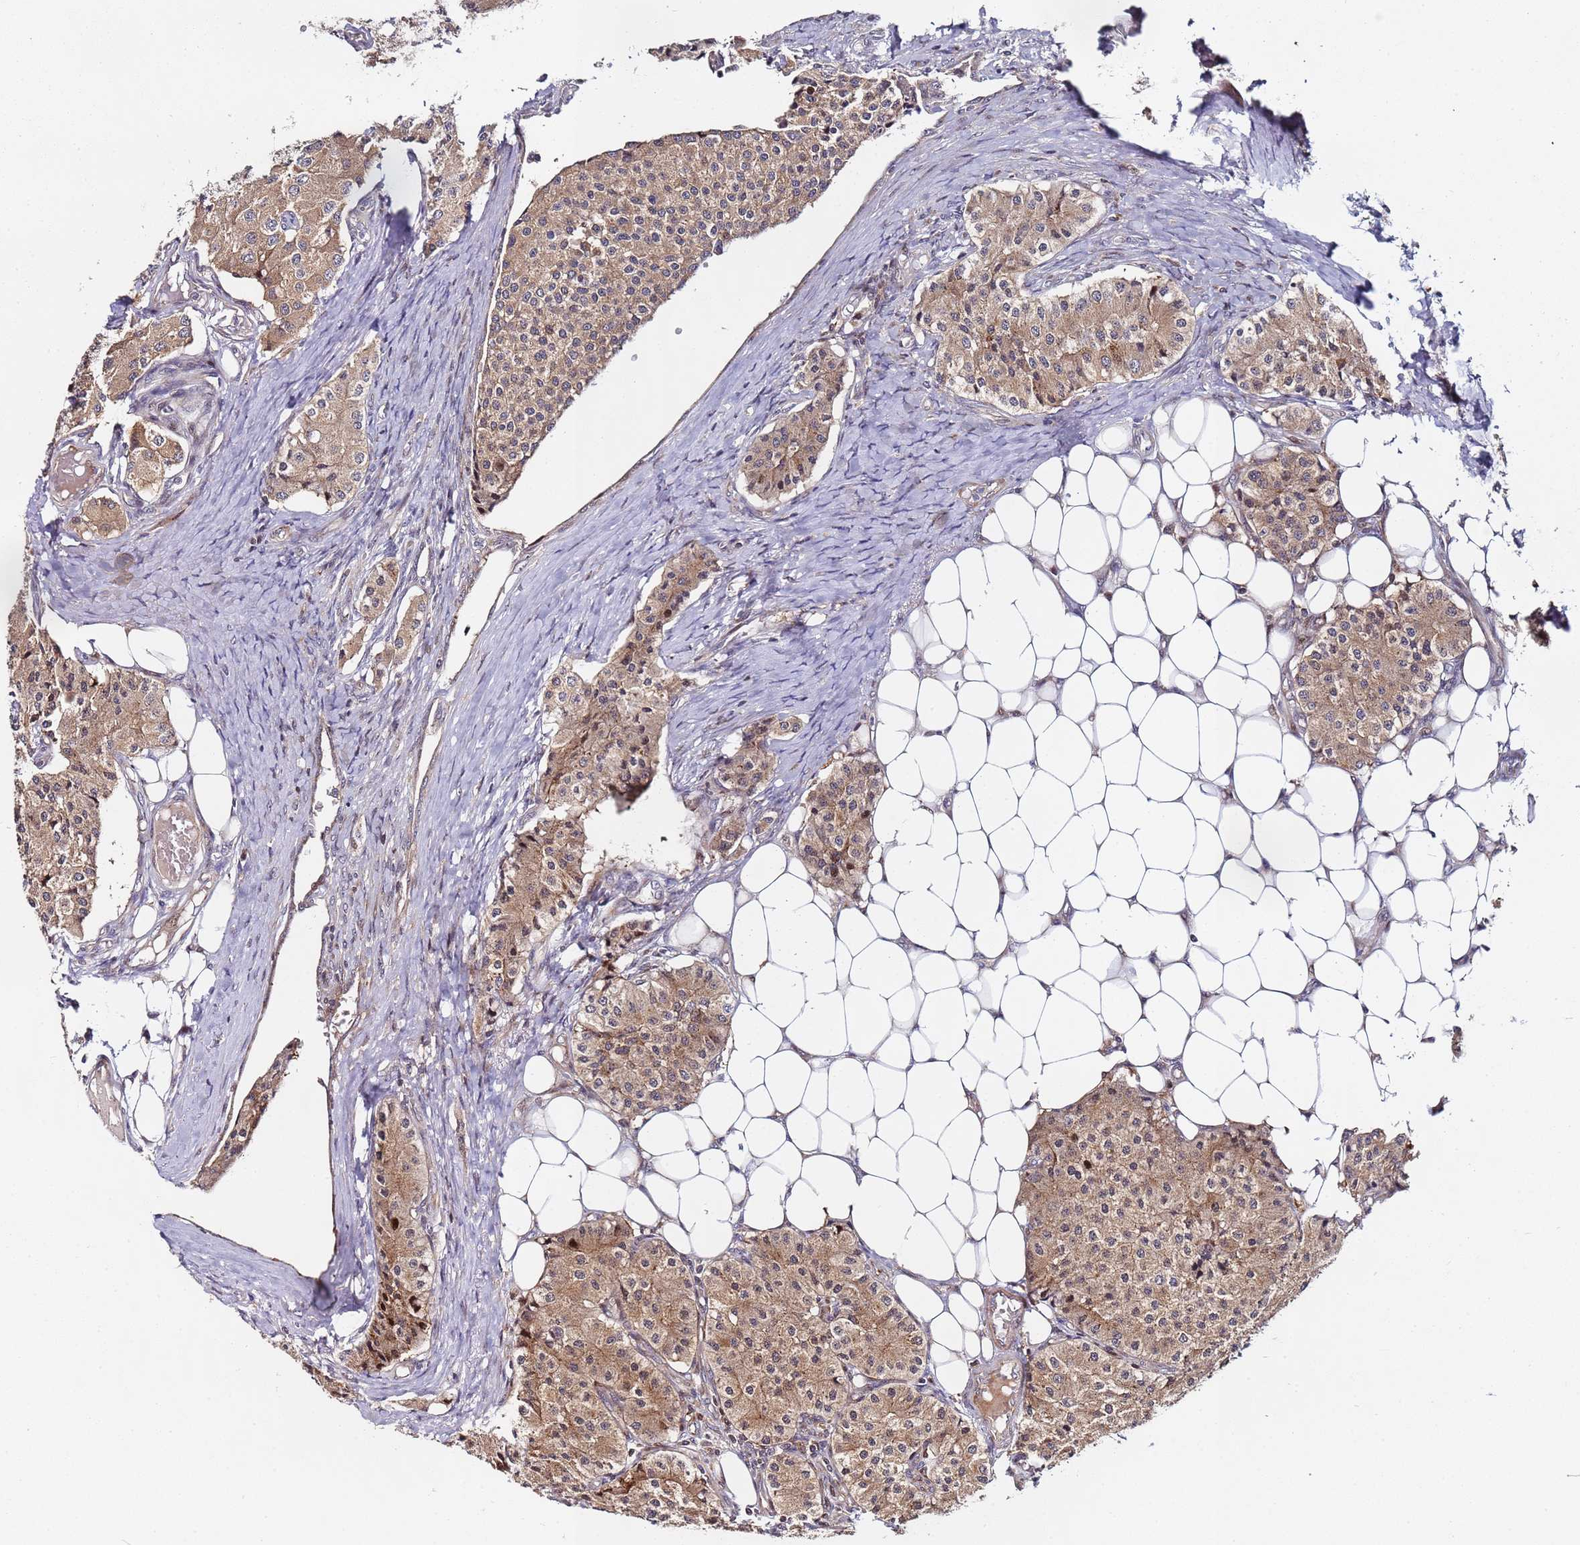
{"staining": {"intensity": "weak", "quantity": ">75%", "location": "cytoplasmic/membranous,nuclear"}, "tissue": "carcinoid", "cell_type": "Tumor cells", "image_type": "cancer", "snomed": [{"axis": "morphology", "description": "Carcinoid, malignant, NOS"}, {"axis": "topography", "description": "Colon"}], "caption": "The photomicrograph exhibits immunohistochemical staining of carcinoid. There is weak cytoplasmic/membranous and nuclear positivity is identified in about >75% of tumor cells. (brown staining indicates protein expression, while blue staining denotes nuclei).", "gene": "KRI1", "patient": {"sex": "female", "age": 52}}